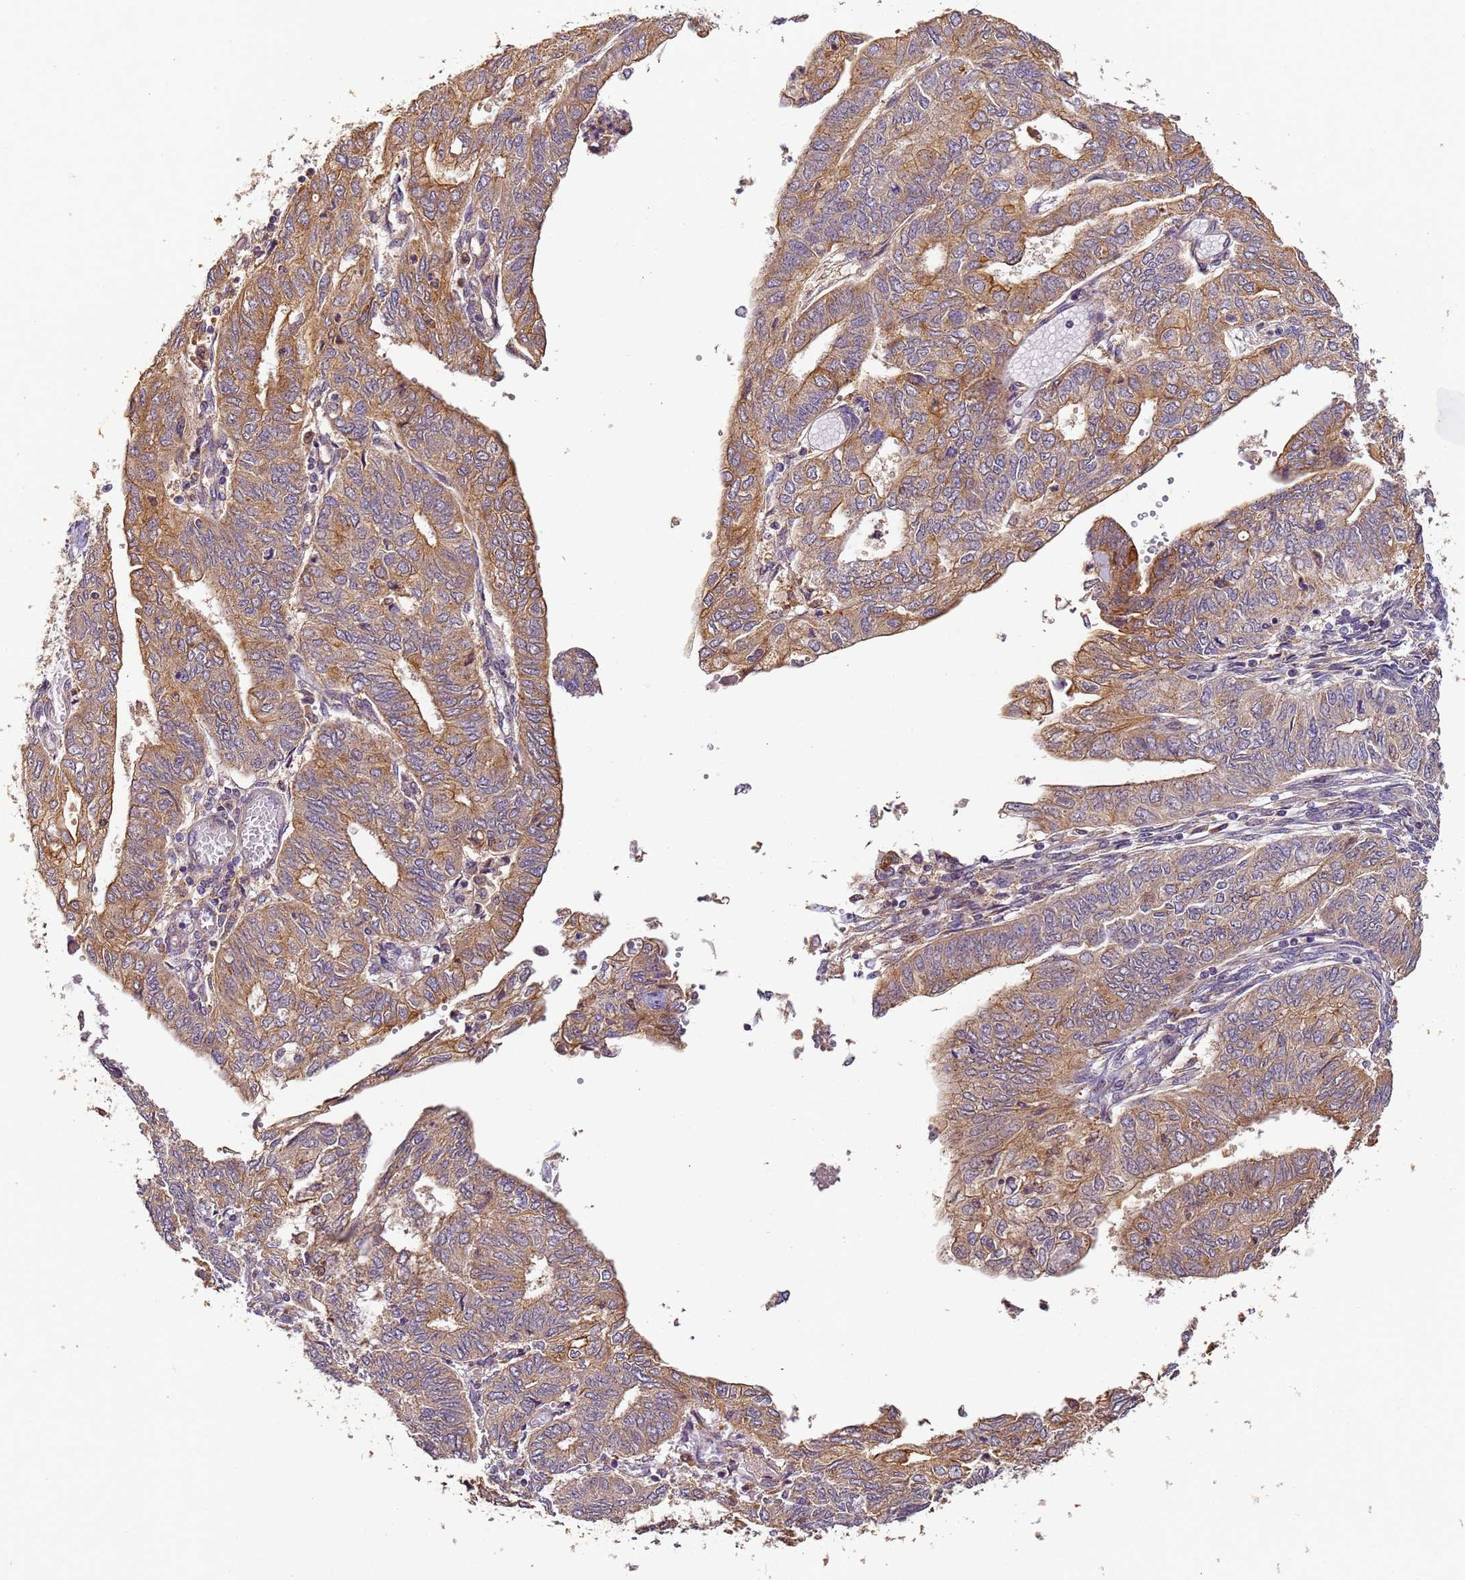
{"staining": {"intensity": "moderate", "quantity": ">75%", "location": "cytoplasmic/membranous"}, "tissue": "endometrial cancer", "cell_type": "Tumor cells", "image_type": "cancer", "snomed": [{"axis": "morphology", "description": "Adenocarcinoma, NOS"}, {"axis": "topography", "description": "Endometrium"}], "caption": "Endometrial cancer tissue exhibits moderate cytoplasmic/membranous expression in approximately >75% of tumor cells (DAB (3,3'-diaminobenzidine) IHC, brown staining for protein, blue staining for nuclei).", "gene": "TIGAR", "patient": {"sex": "female", "age": 68}}